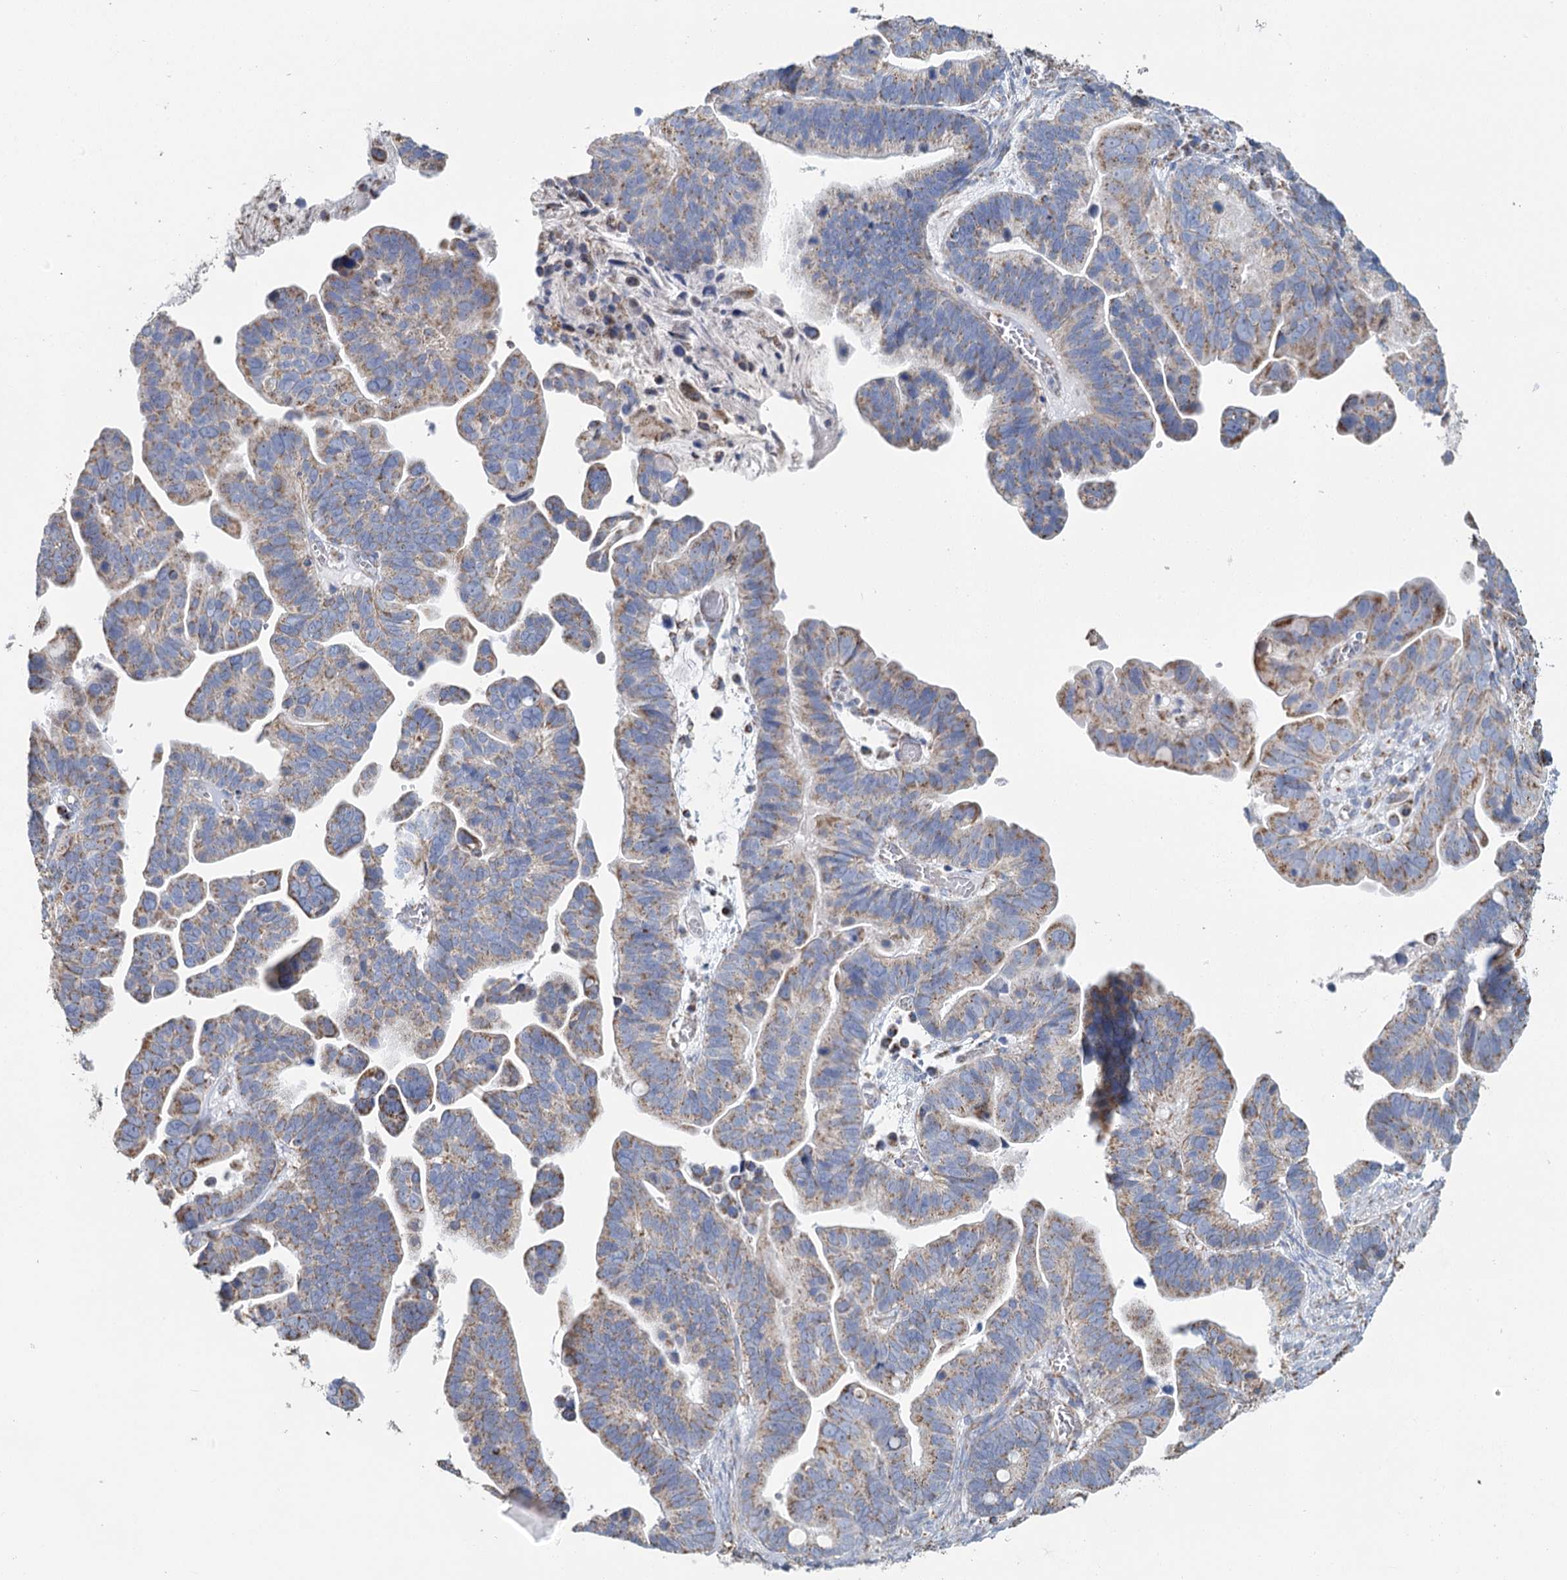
{"staining": {"intensity": "moderate", "quantity": "25%-75%", "location": "cytoplasmic/membranous"}, "tissue": "ovarian cancer", "cell_type": "Tumor cells", "image_type": "cancer", "snomed": [{"axis": "morphology", "description": "Cystadenocarcinoma, serous, NOS"}, {"axis": "topography", "description": "Ovary"}], "caption": "An IHC histopathology image of neoplastic tissue is shown. Protein staining in brown shows moderate cytoplasmic/membranous positivity in ovarian serous cystadenocarcinoma within tumor cells.", "gene": "MRPL44", "patient": {"sex": "female", "age": 56}}